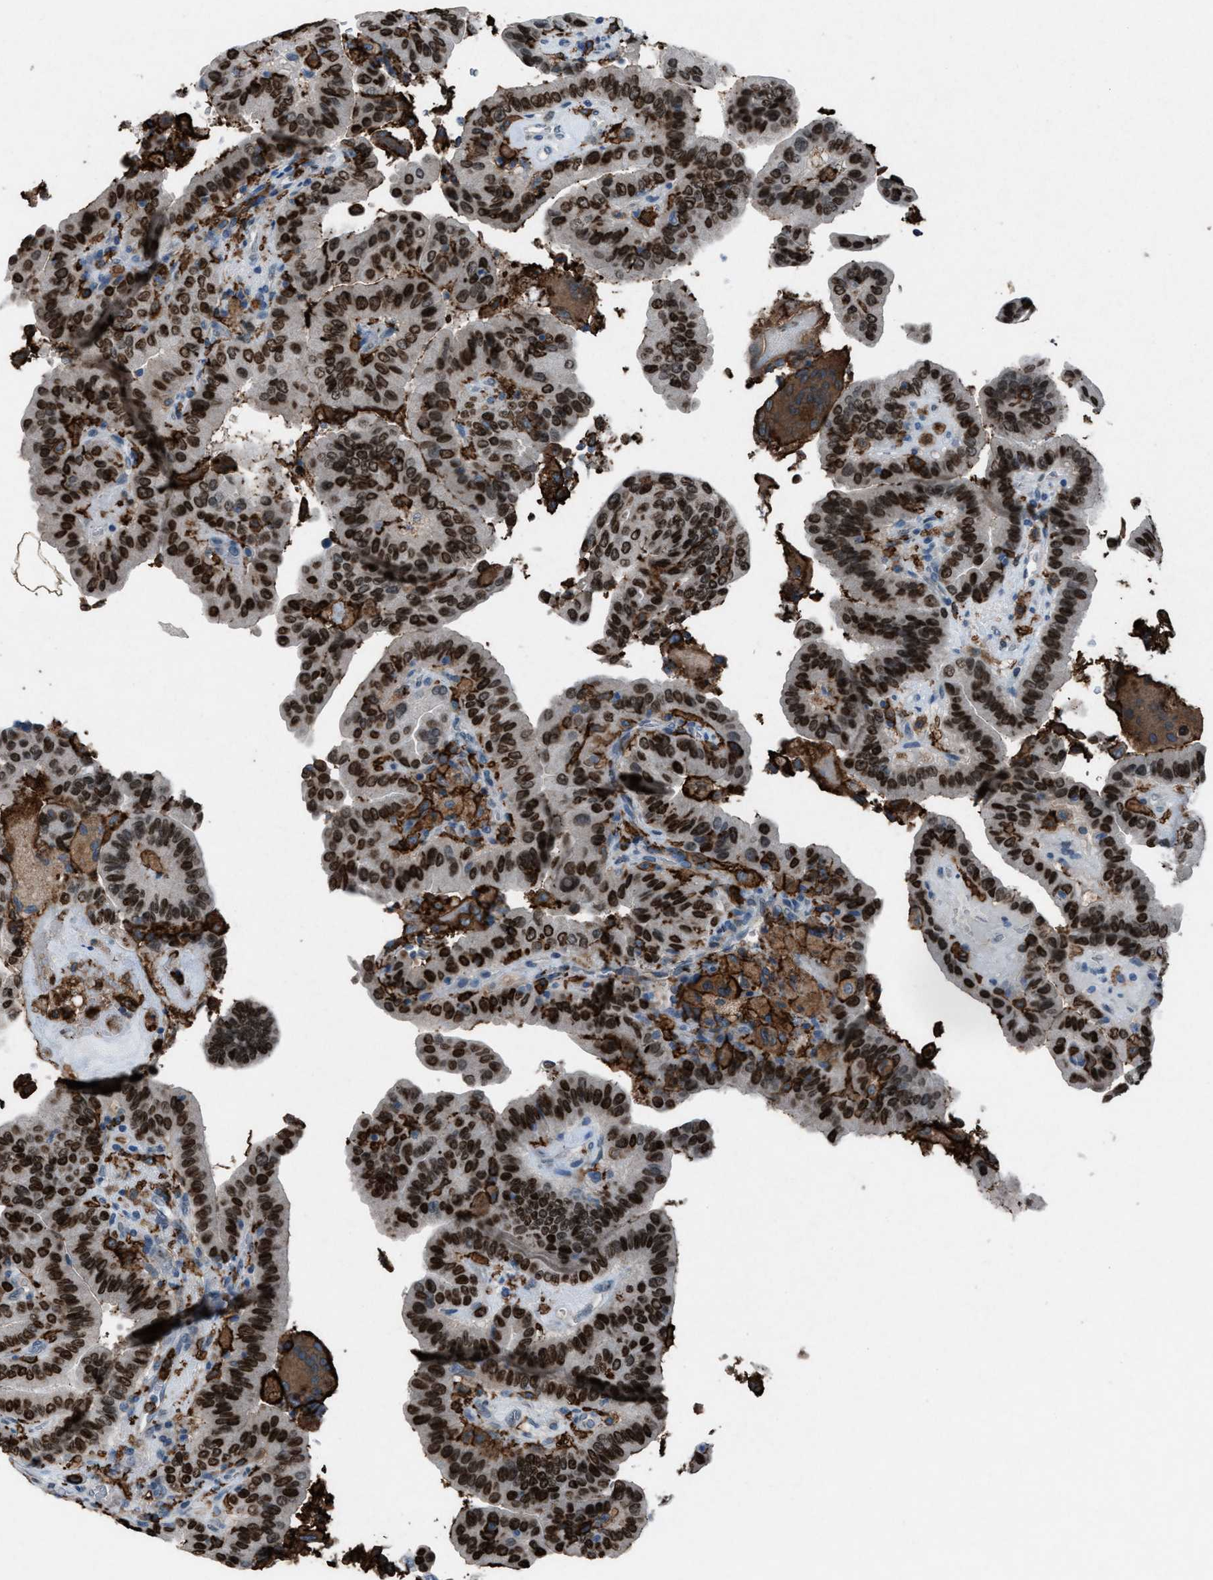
{"staining": {"intensity": "strong", "quantity": ">75%", "location": "nuclear"}, "tissue": "thyroid cancer", "cell_type": "Tumor cells", "image_type": "cancer", "snomed": [{"axis": "morphology", "description": "Papillary adenocarcinoma, NOS"}, {"axis": "topography", "description": "Thyroid gland"}], "caption": "Thyroid cancer (papillary adenocarcinoma) stained with a brown dye shows strong nuclear positive expression in about >75% of tumor cells.", "gene": "FCER1G", "patient": {"sex": "male", "age": 33}}